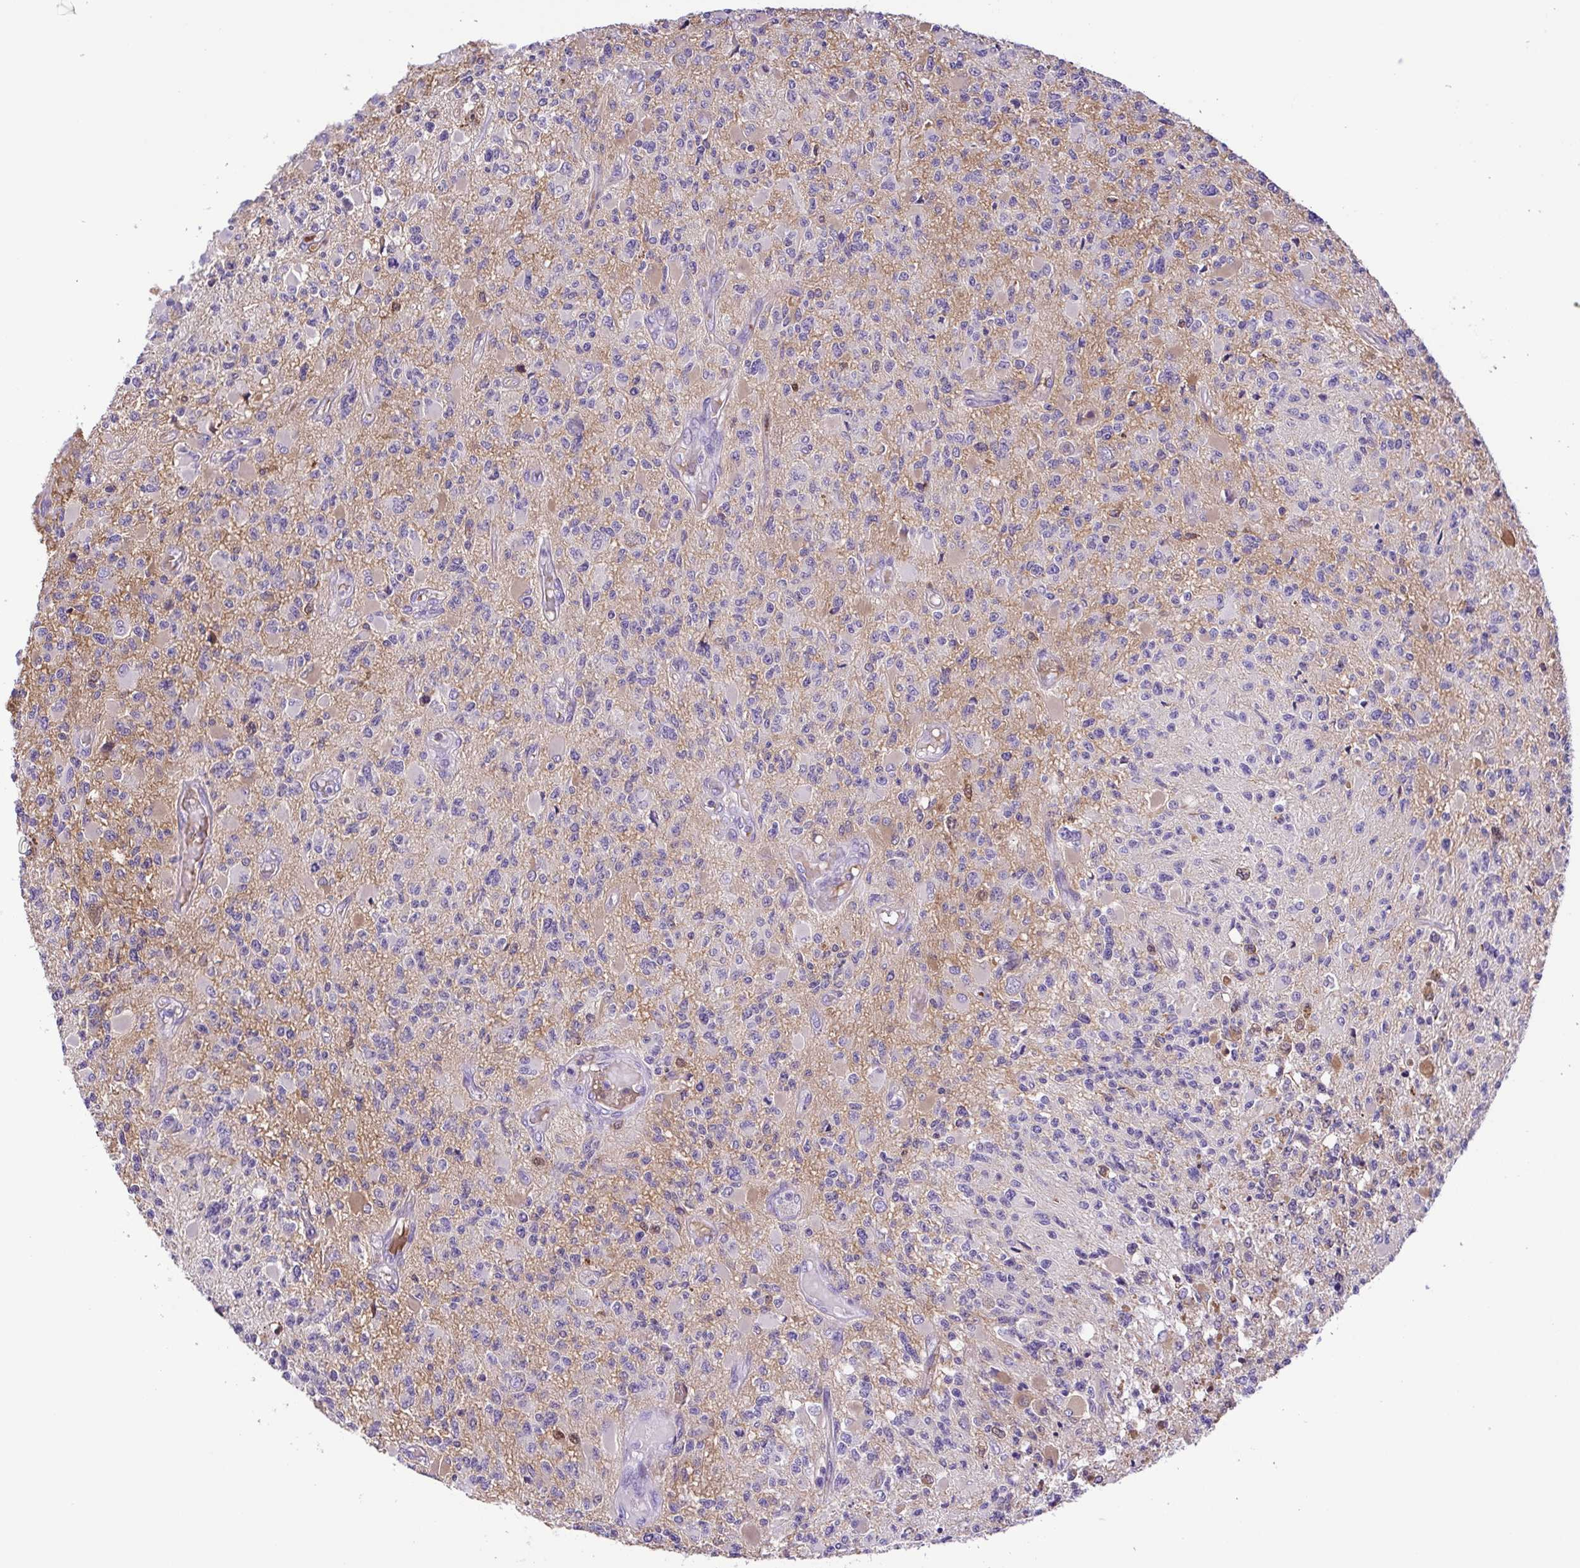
{"staining": {"intensity": "negative", "quantity": "none", "location": "none"}, "tissue": "glioma", "cell_type": "Tumor cells", "image_type": "cancer", "snomed": [{"axis": "morphology", "description": "Glioma, malignant, High grade"}, {"axis": "topography", "description": "Brain"}], "caption": "This photomicrograph is of high-grade glioma (malignant) stained with immunohistochemistry (IHC) to label a protein in brown with the nuclei are counter-stained blue. There is no expression in tumor cells. Nuclei are stained in blue.", "gene": "IGFL1", "patient": {"sex": "female", "age": 63}}